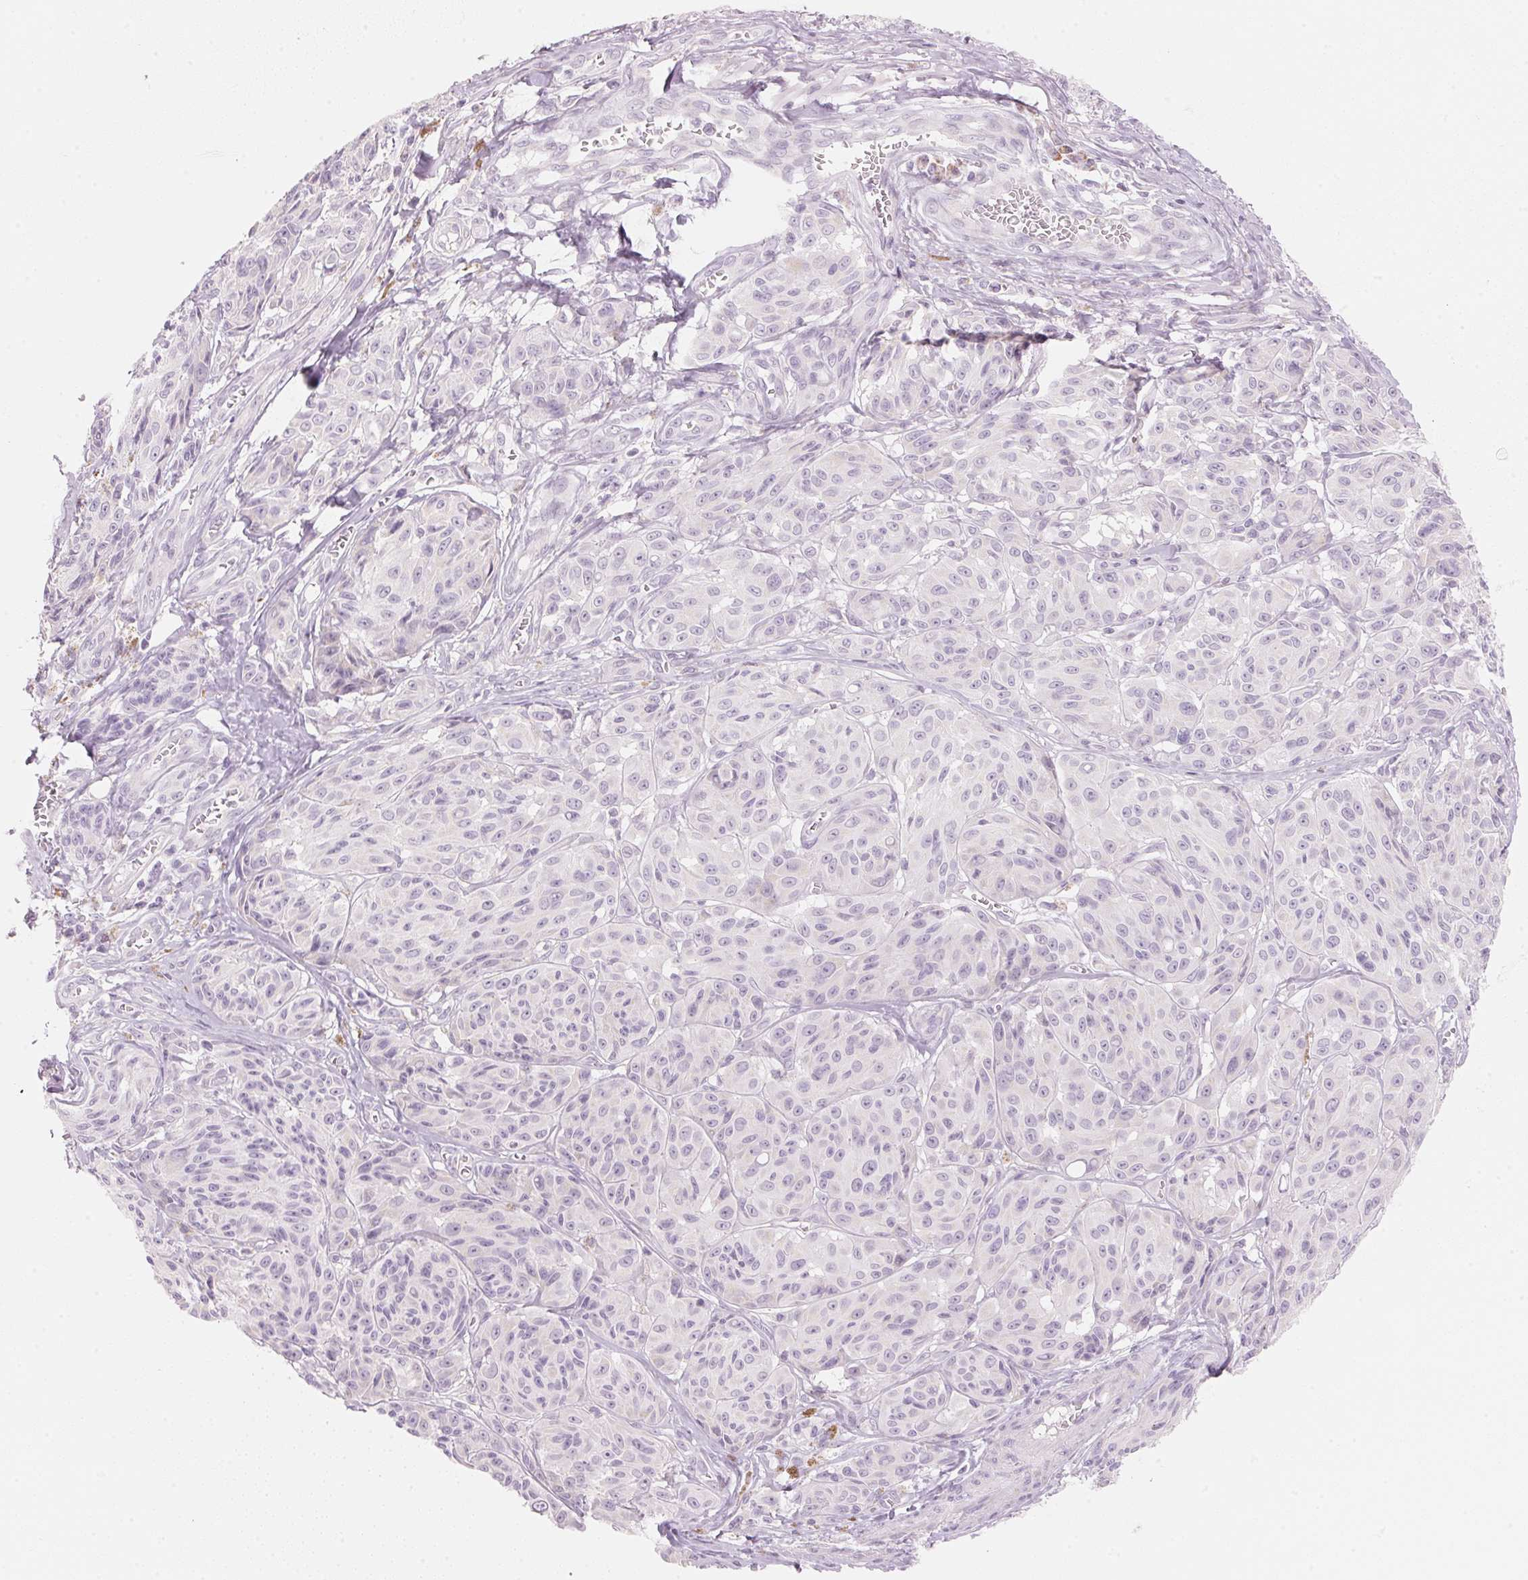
{"staining": {"intensity": "negative", "quantity": "none", "location": "none"}, "tissue": "melanoma", "cell_type": "Tumor cells", "image_type": "cancer", "snomed": [{"axis": "morphology", "description": "Malignant melanoma, NOS"}, {"axis": "topography", "description": "Skin"}], "caption": "IHC micrograph of neoplastic tissue: human melanoma stained with DAB demonstrates no significant protein positivity in tumor cells.", "gene": "HOXB13", "patient": {"sex": "male", "age": 91}}